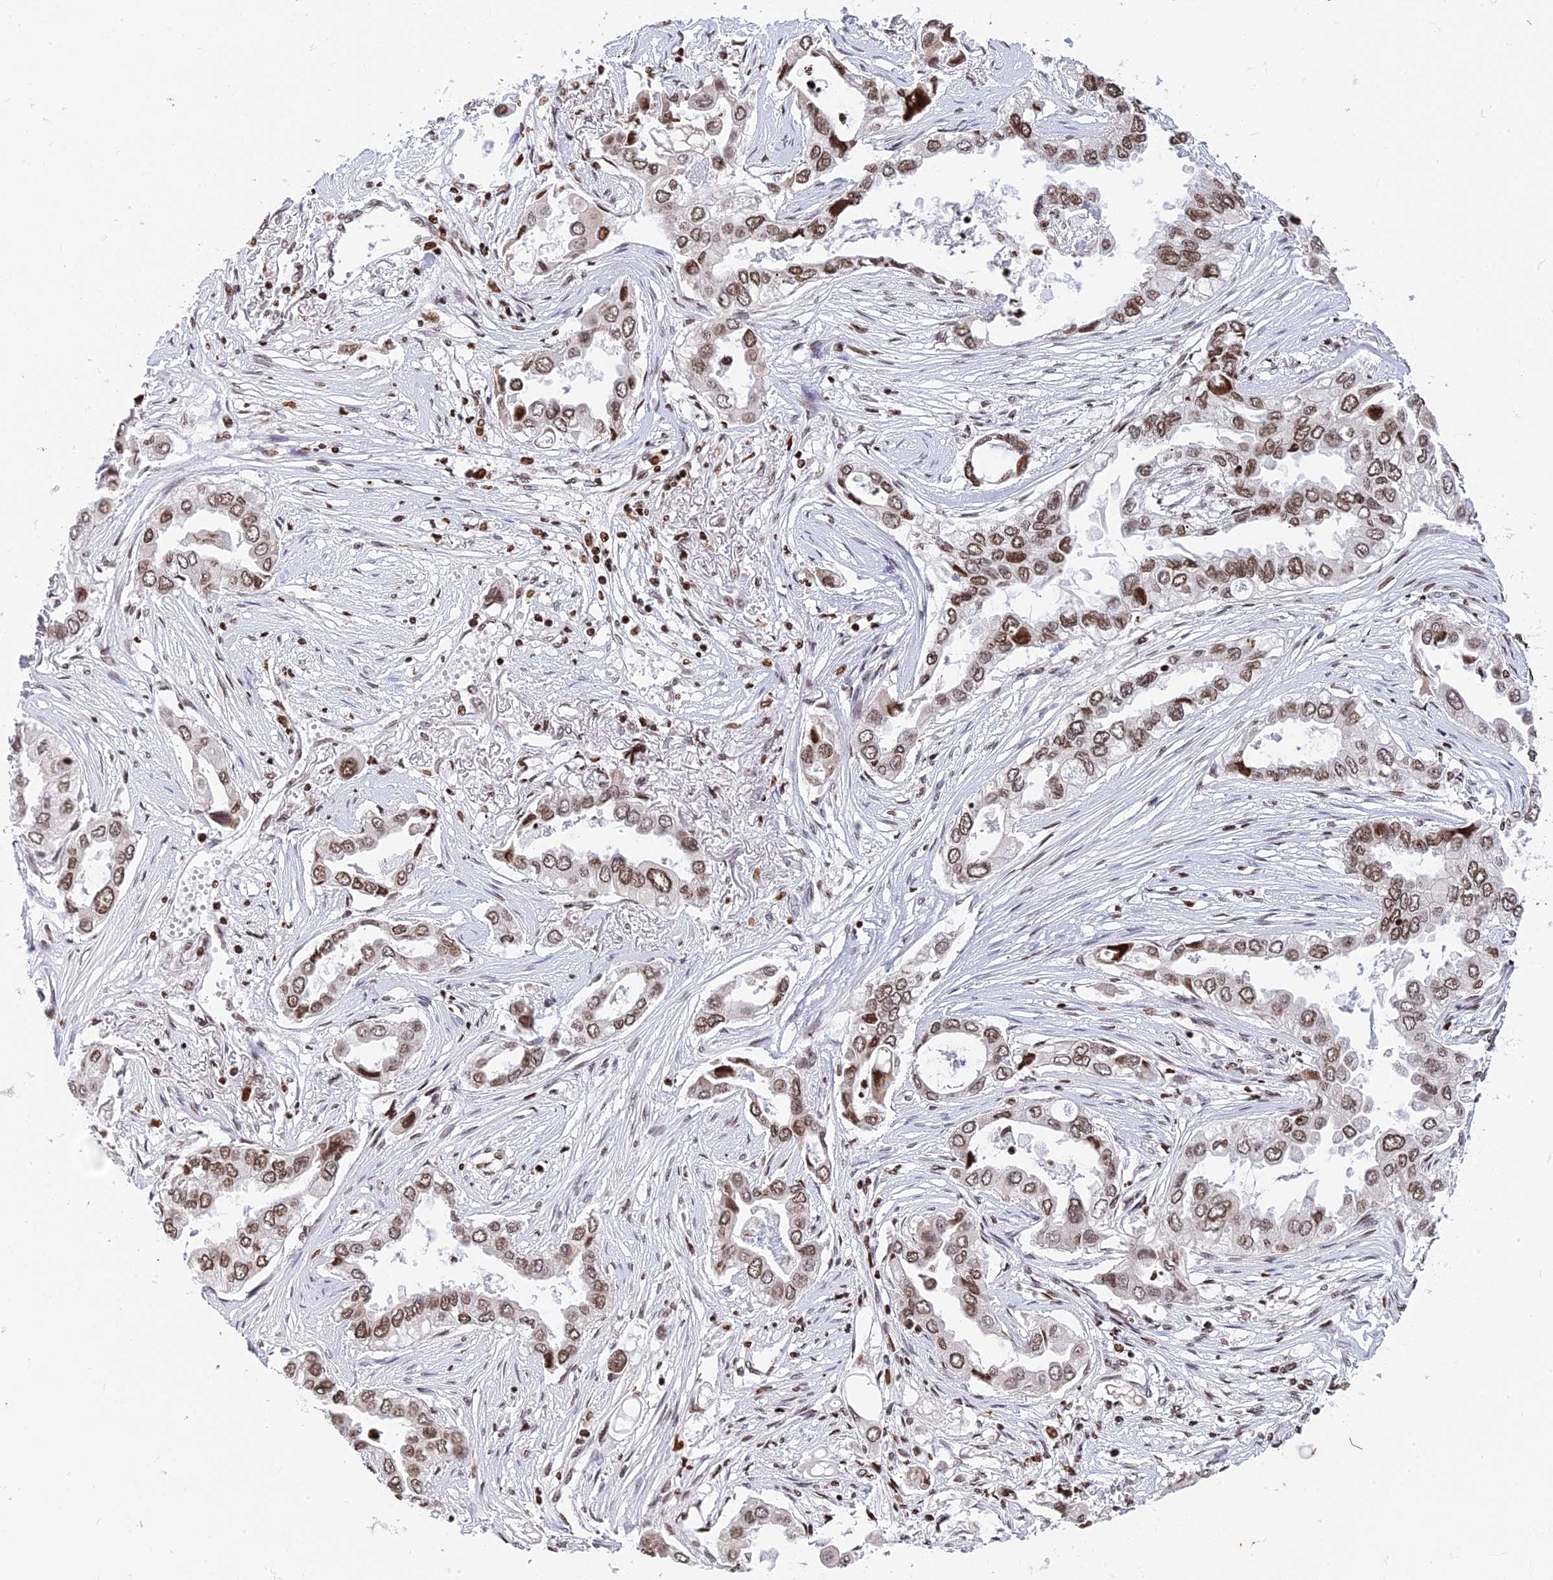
{"staining": {"intensity": "moderate", "quantity": ">75%", "location": "nuclear"}, "tissue": "lung cancer", "cell_type": "Tumor cells", "image_type": "cancer", "snomed": [{"axis": "morphology", "description": "Adenocarcinoma, NOS"}, {"axis": "topography", "description": "Lung"}], "caption": "DAB (3,3'-diaminobenzidine) immunohistochemical staining of lung cancer shows moderate nuclear protein expression in about >75% of tumor cells.", "gene": "TET2", "patient": {"sex": "female", "age": 76}}